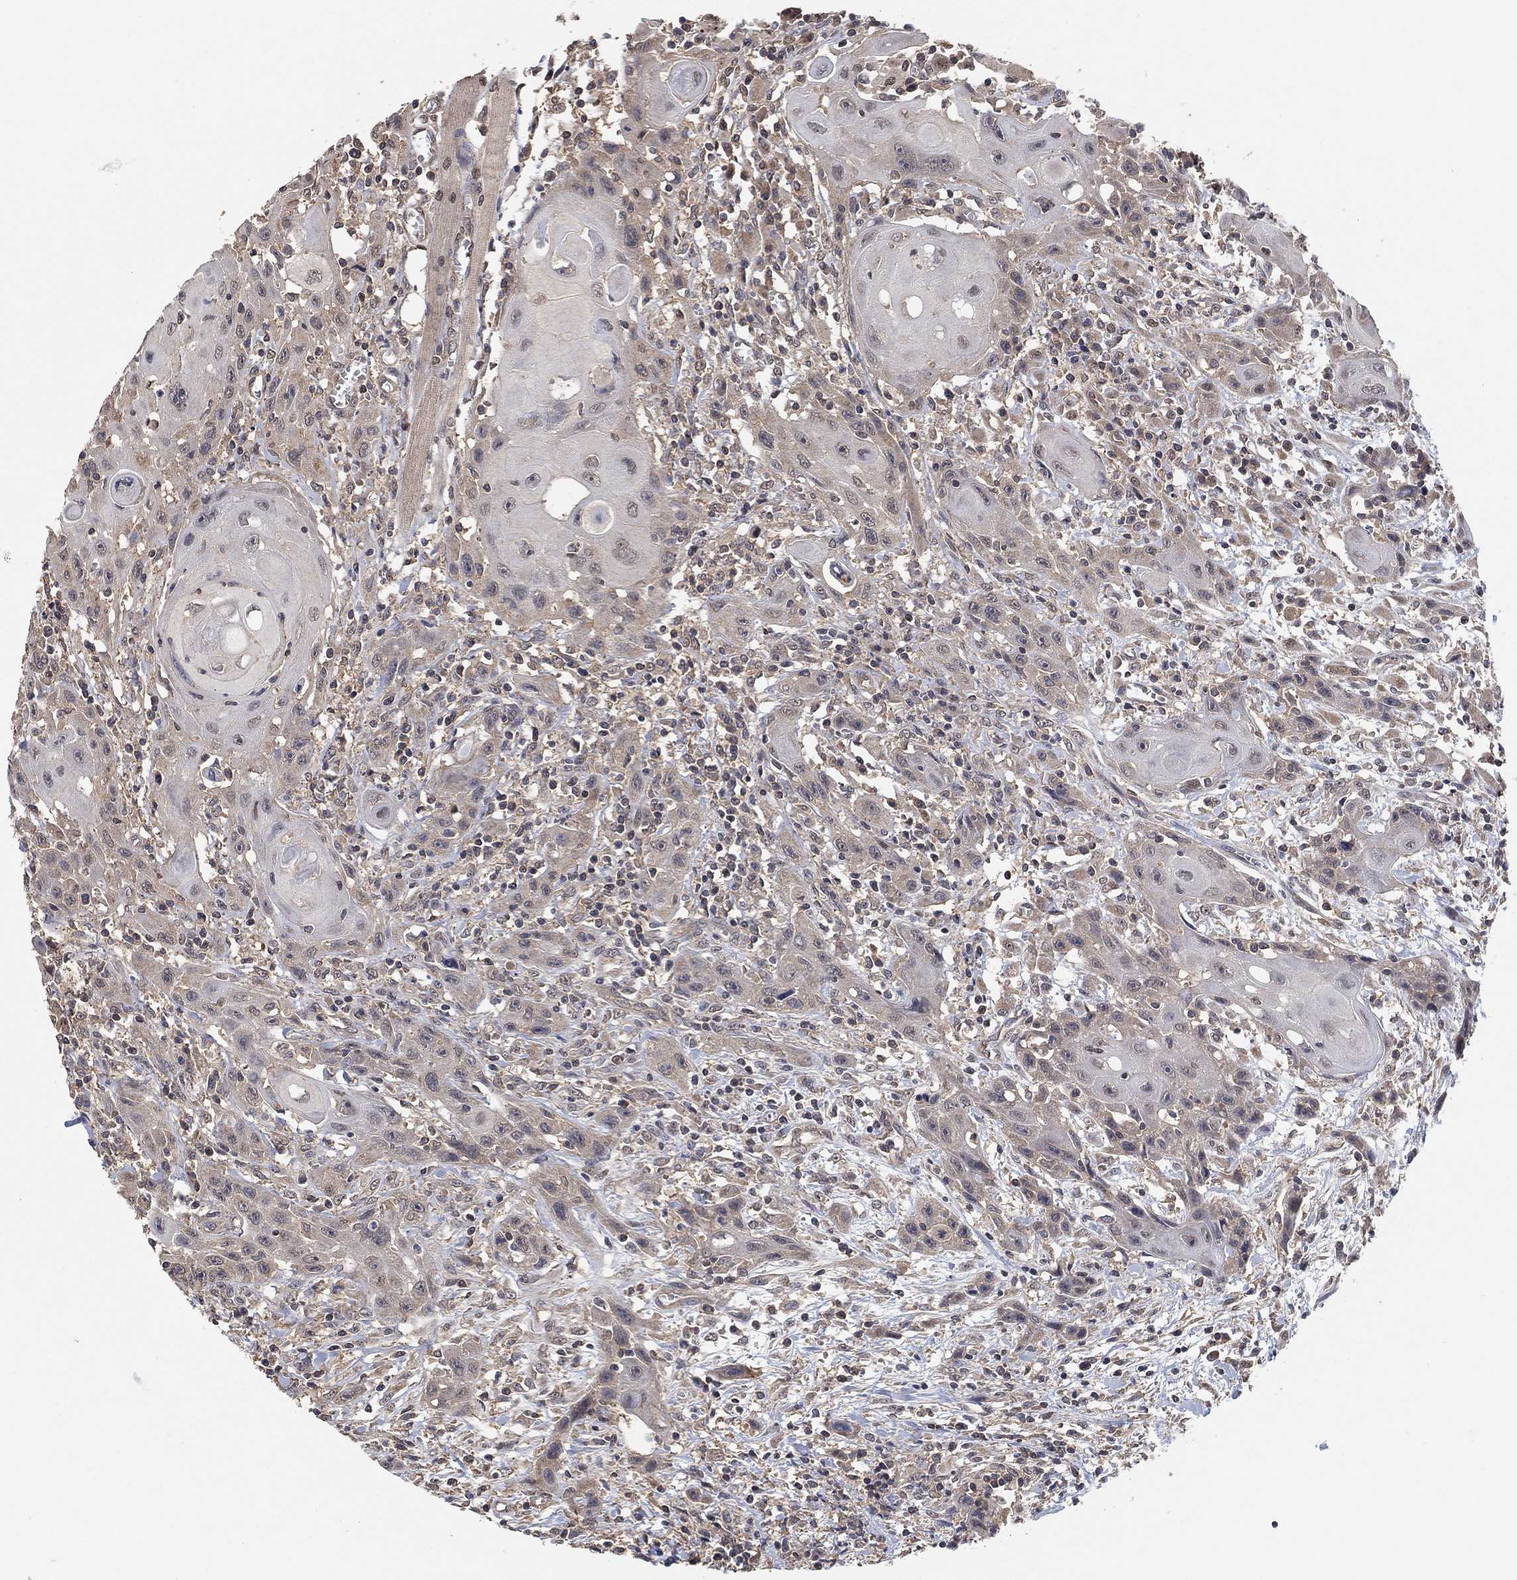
{"staining": {"intensity": "negative", "quantity": "none", "location": "none"}, "tissue": "head and neck cancer", "cell_type": "Tumor cells", "image_type": "cancer", "snomed": [{"axis": "morphology", "description": "Normal tissue, NOS"}, {"axis": "morphology", "description": "Squamous cell carcinoma, NOS"}, {"axis": "topography", "description": "Oral tissue"}, {"axis": "topography", "description": "Head-Neck"}], "caption": "This image is of head and neck cancer stained with immunohistochemistry (IHC) to label a protein in brown with the nuclei are counter-stained blue. There is no expression in tumor cells. The staining is performed using DAB (3,3'-diaminobenzidine) brown chromogen with nuclei counter-stained in using hematoxylin.", "gene": "CCDC43", "patient": {"sex": "male", "age": 71}}